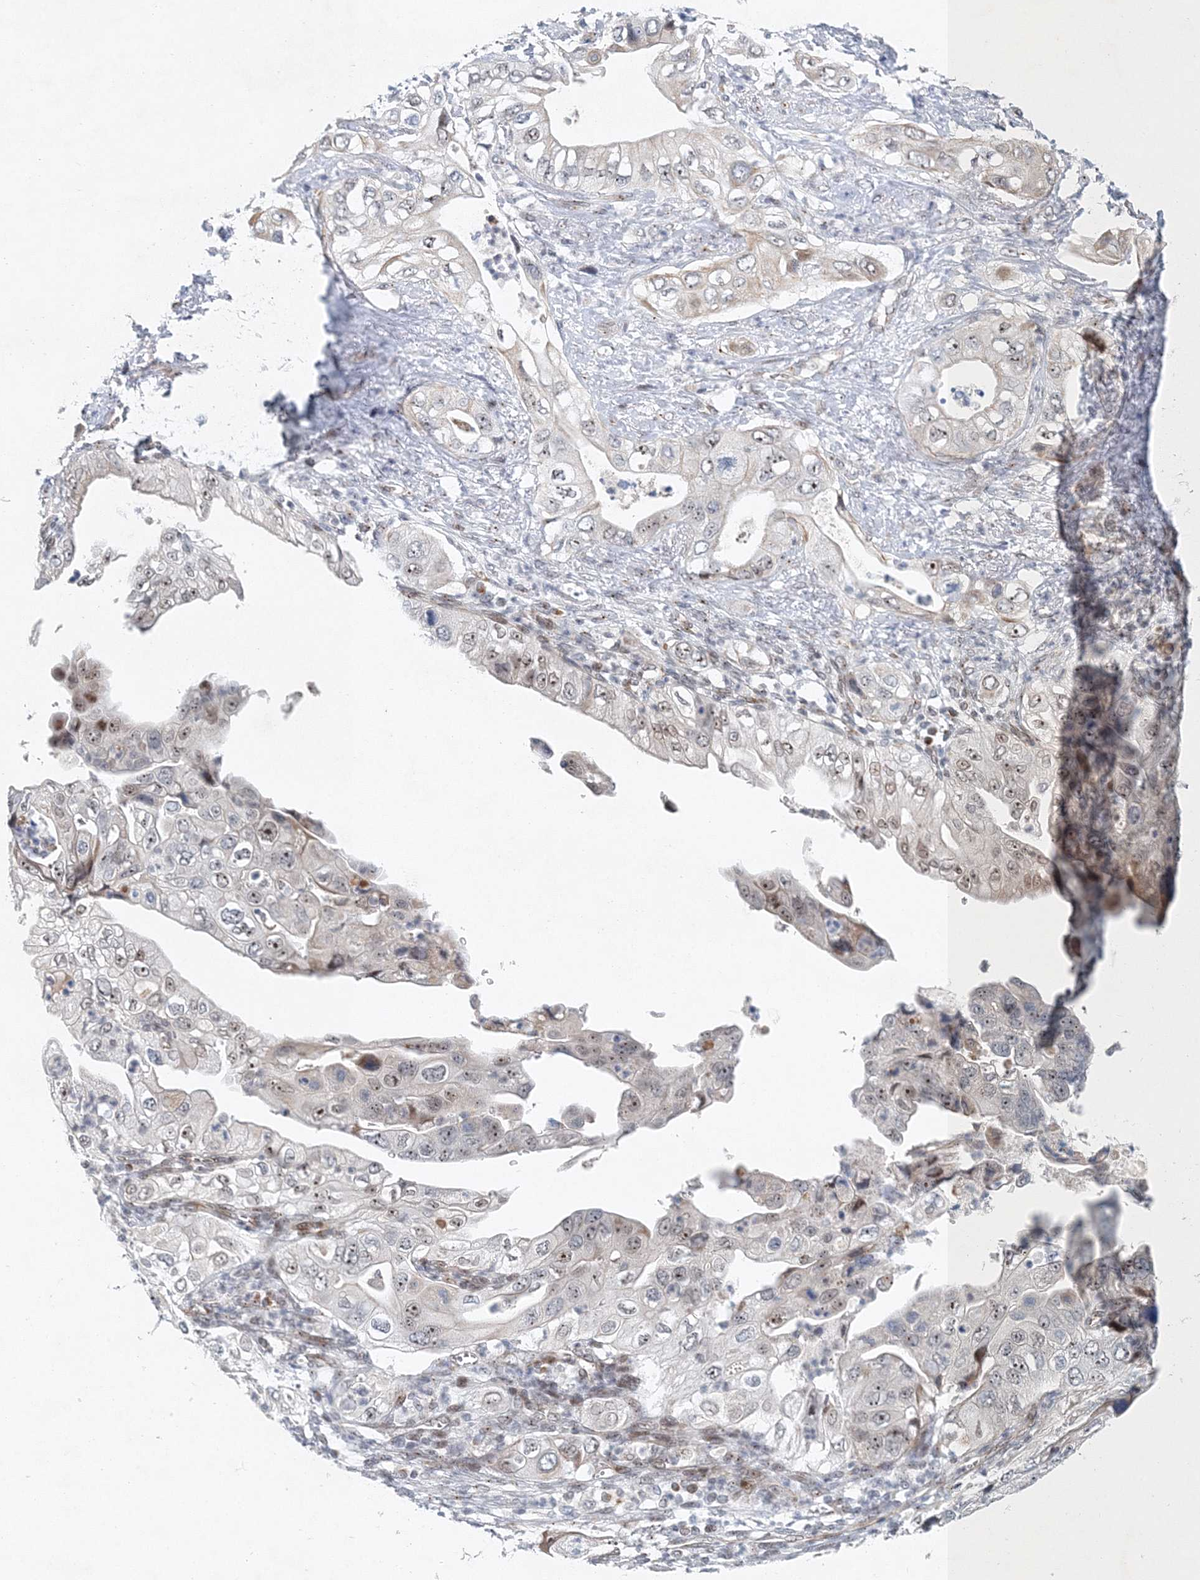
{"staining": {"intensity": "moderate", "quantity": "<25%", "location": "nuclear"}, "tissue": "pancreatic cancer", "cell_type": "Tumor cells", "image_type": "cancer", "snomed": [{"axis": "morphology", "description": "Adenocarcinoma, NOS"}, {"axis": "topography", "description": "Pancreas"}], "caption": "This is an image of immunohistochemistry (IHC) staining of pancreatic cancer, which shows moderate expression in the nuclear of tumor cells.", "gene": "UIMC1", "patient": {"sex": "female", "age": 78}}